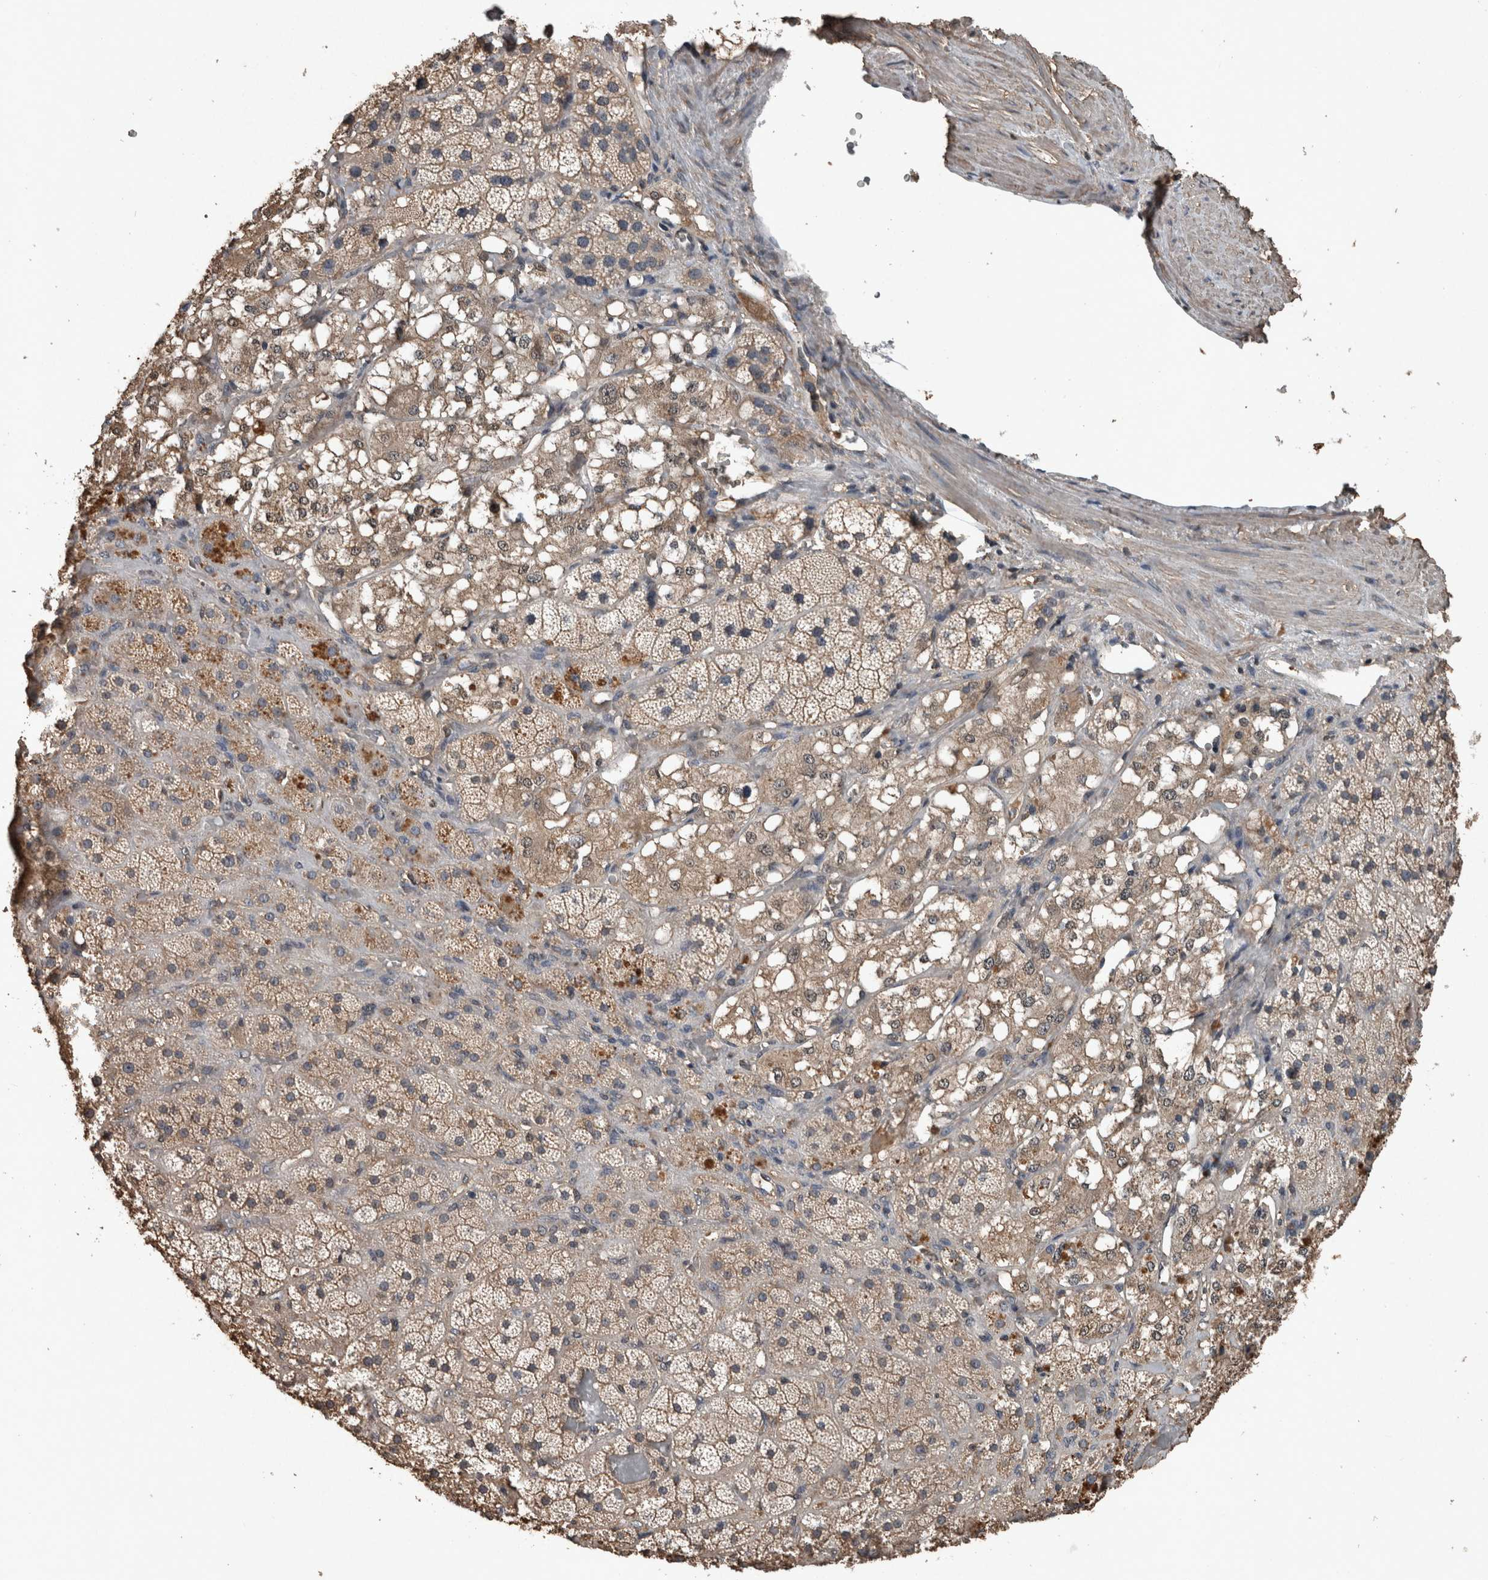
{"staining": {"intensity": "moderate", "quantity": "25%-75%", "location": "cytoplasmic/membranous"}, "tissue": "adrenal gland", "cell_type": "Glandular cells", "image_type": "normal", "snomed": [{"axis": "morphology", "description": "Normal tissue, NOS"}, {"axis": "topography", "description": "Adrenal gland"}], "caption": "A high-resolution photomicrograph shows immunohistochemistry (IHC) staining of unremarkable adrenal gland, which demonstrates moderate cytoplasmic/membranous staining in approximately 25%-75% of glandular cells. Immunohistochemistry (ihc) stains the protein in brown and the nuclei are stained blue.", "gene": "FGFRL1", "patient": {"sex": "male", "age": 57}}